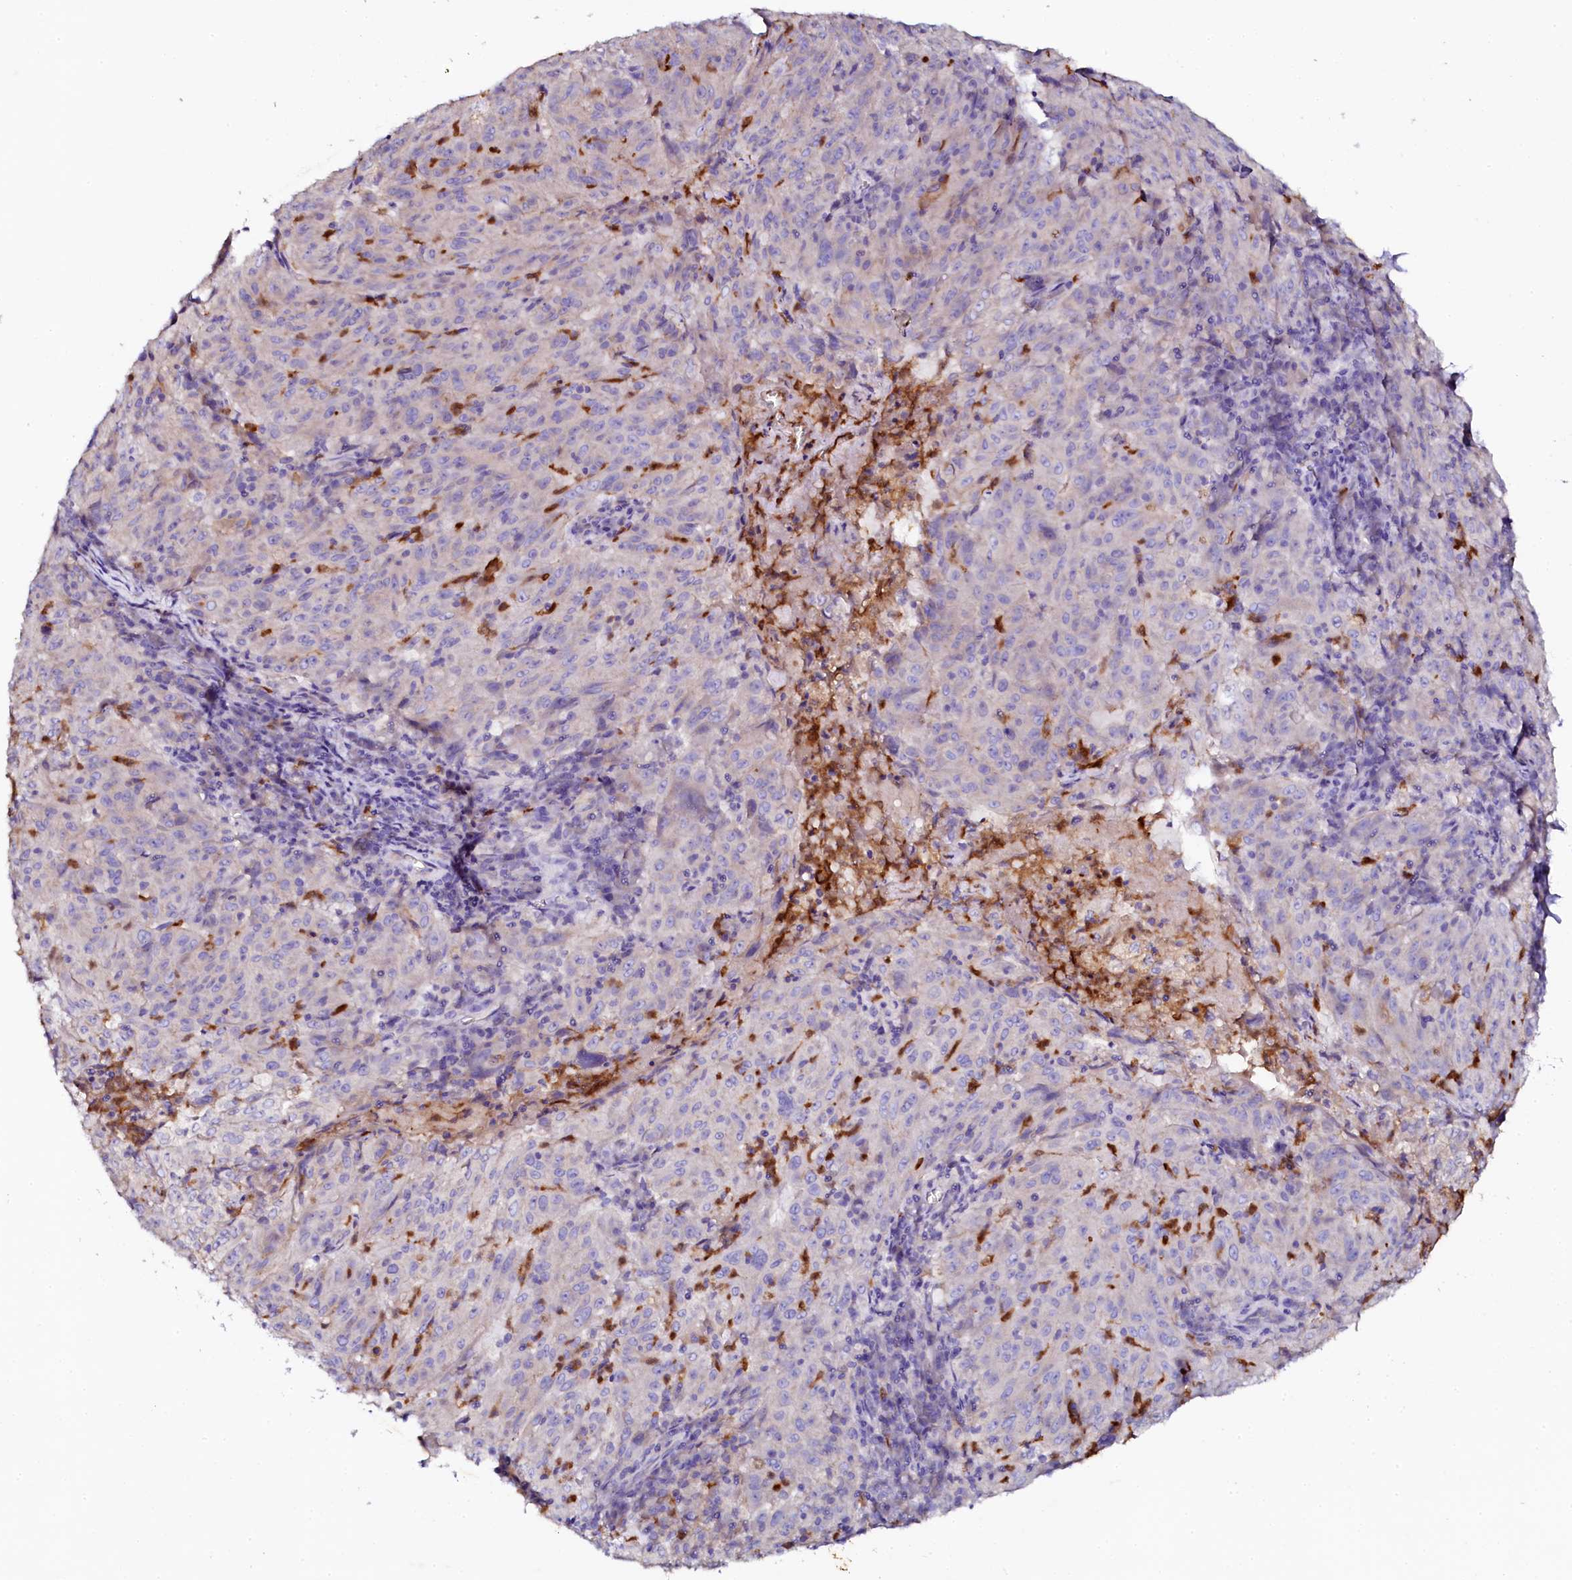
{"staining": {"intensity": "negative", "quantity": "none", "location": "none"}, "tissue": "pancreatic cancer", "cell_type": "Tumor cells", "image_type": "cancer", "snomed": [{"axis": "morphology", "description": "Adenocarcinoma, NOS"}, {"axis": "topography", "description": "Pancreas"}], "caption": "The micrograph reveals no significant staining in tumor cells of pancreatic cancer.", "gene": "NAA16", "patient": {"sex": "male", "age": 63}}